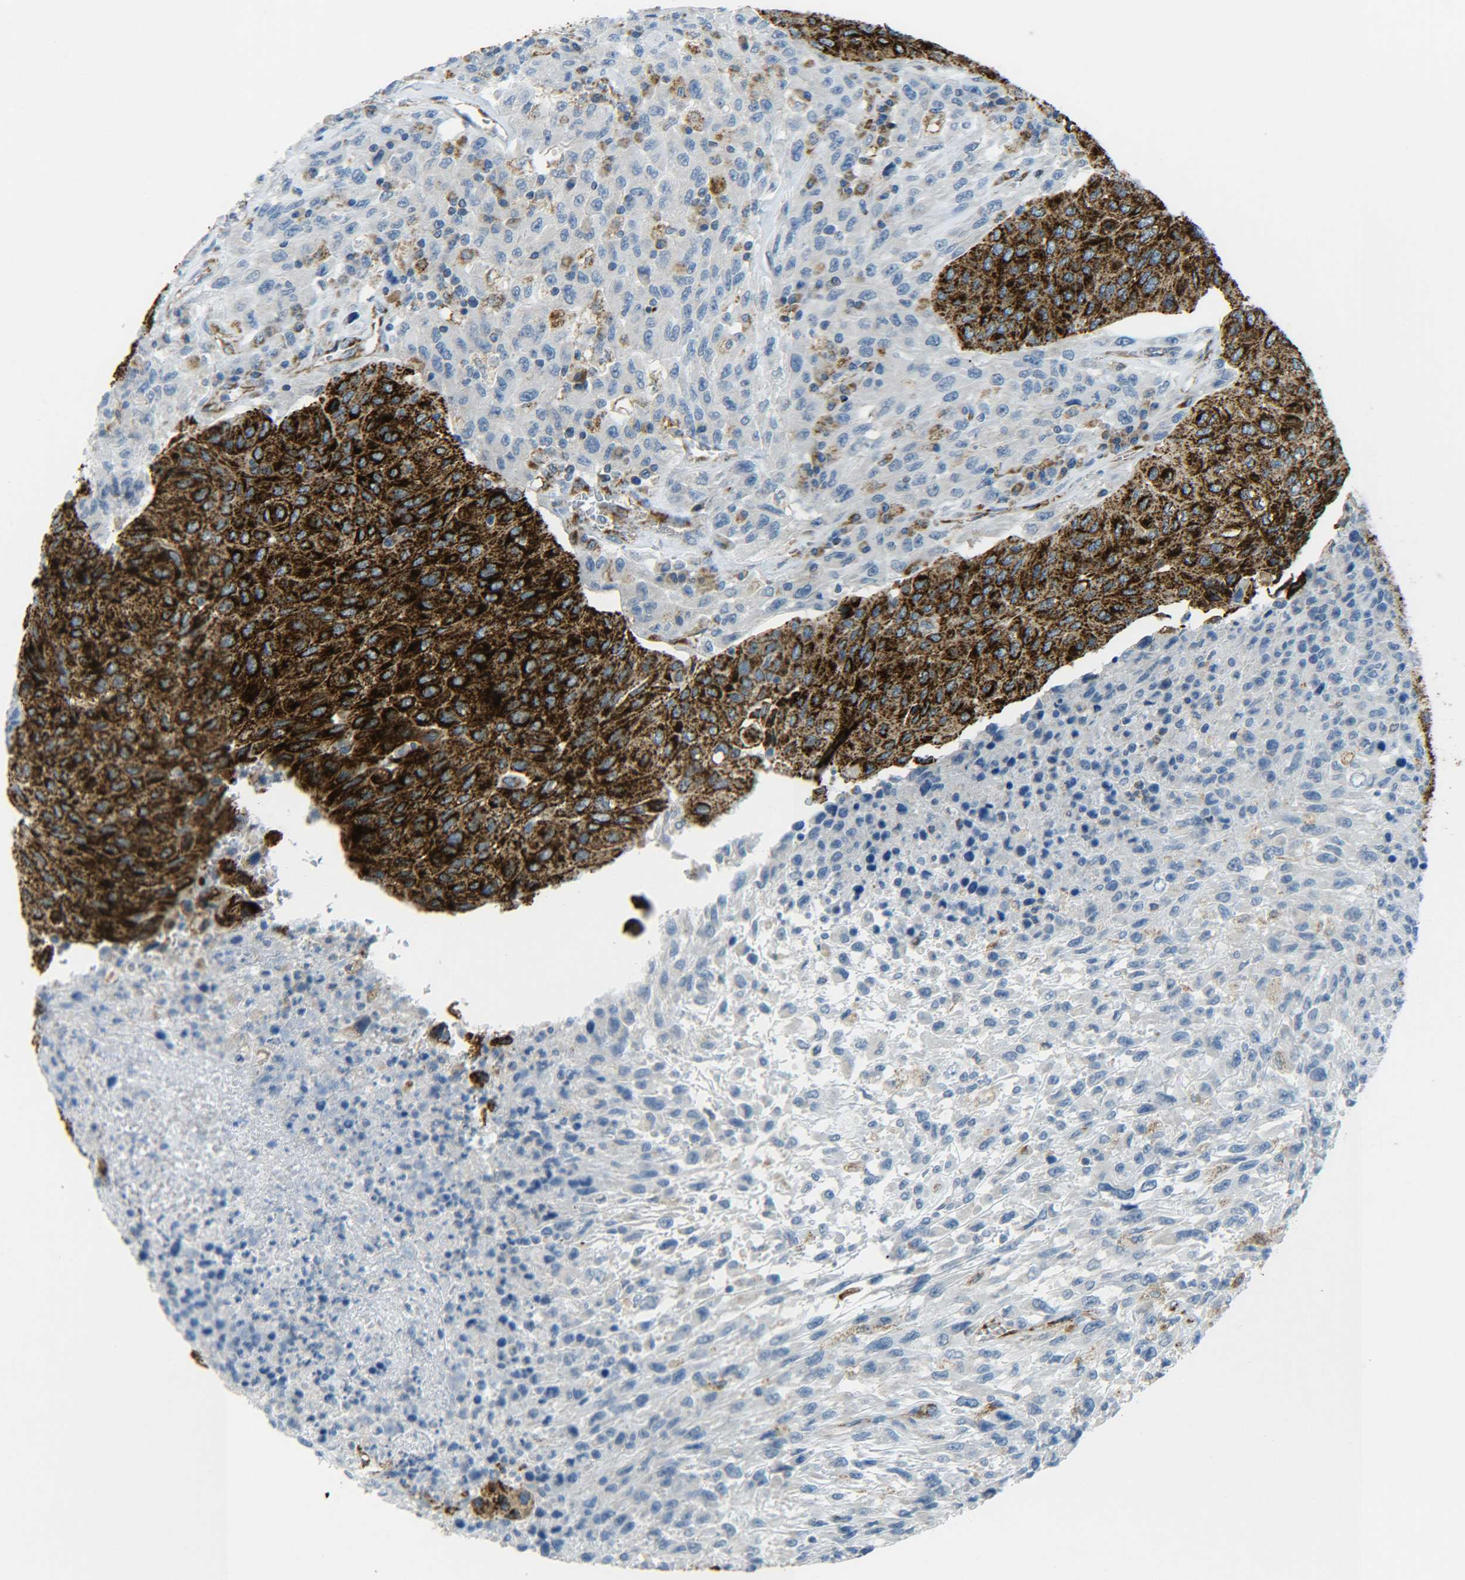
{"staining": {"intensity": "strong", "quantity": ">75%", "location": "cytoplasmic/membranous"}, "tissue": "urothelial cancer", "cell_type": "Tumor cells", "image_type": "cancer", "snomed": [{"axis": "morphology", "description": "Urothelial carcinoma, High grade"}, {"axis": "topography", "description": "Urinary bladder"}], "caption": "IHC (DAB (3,3'-diaminobenzidine)) staining of urothelial cancer reveals strong cytoplasmic/membranous protein positivity in approximately >75% of tumor cells.", "gene": "CYB5R1", "patient": {"sex": "male", "age": 66}}